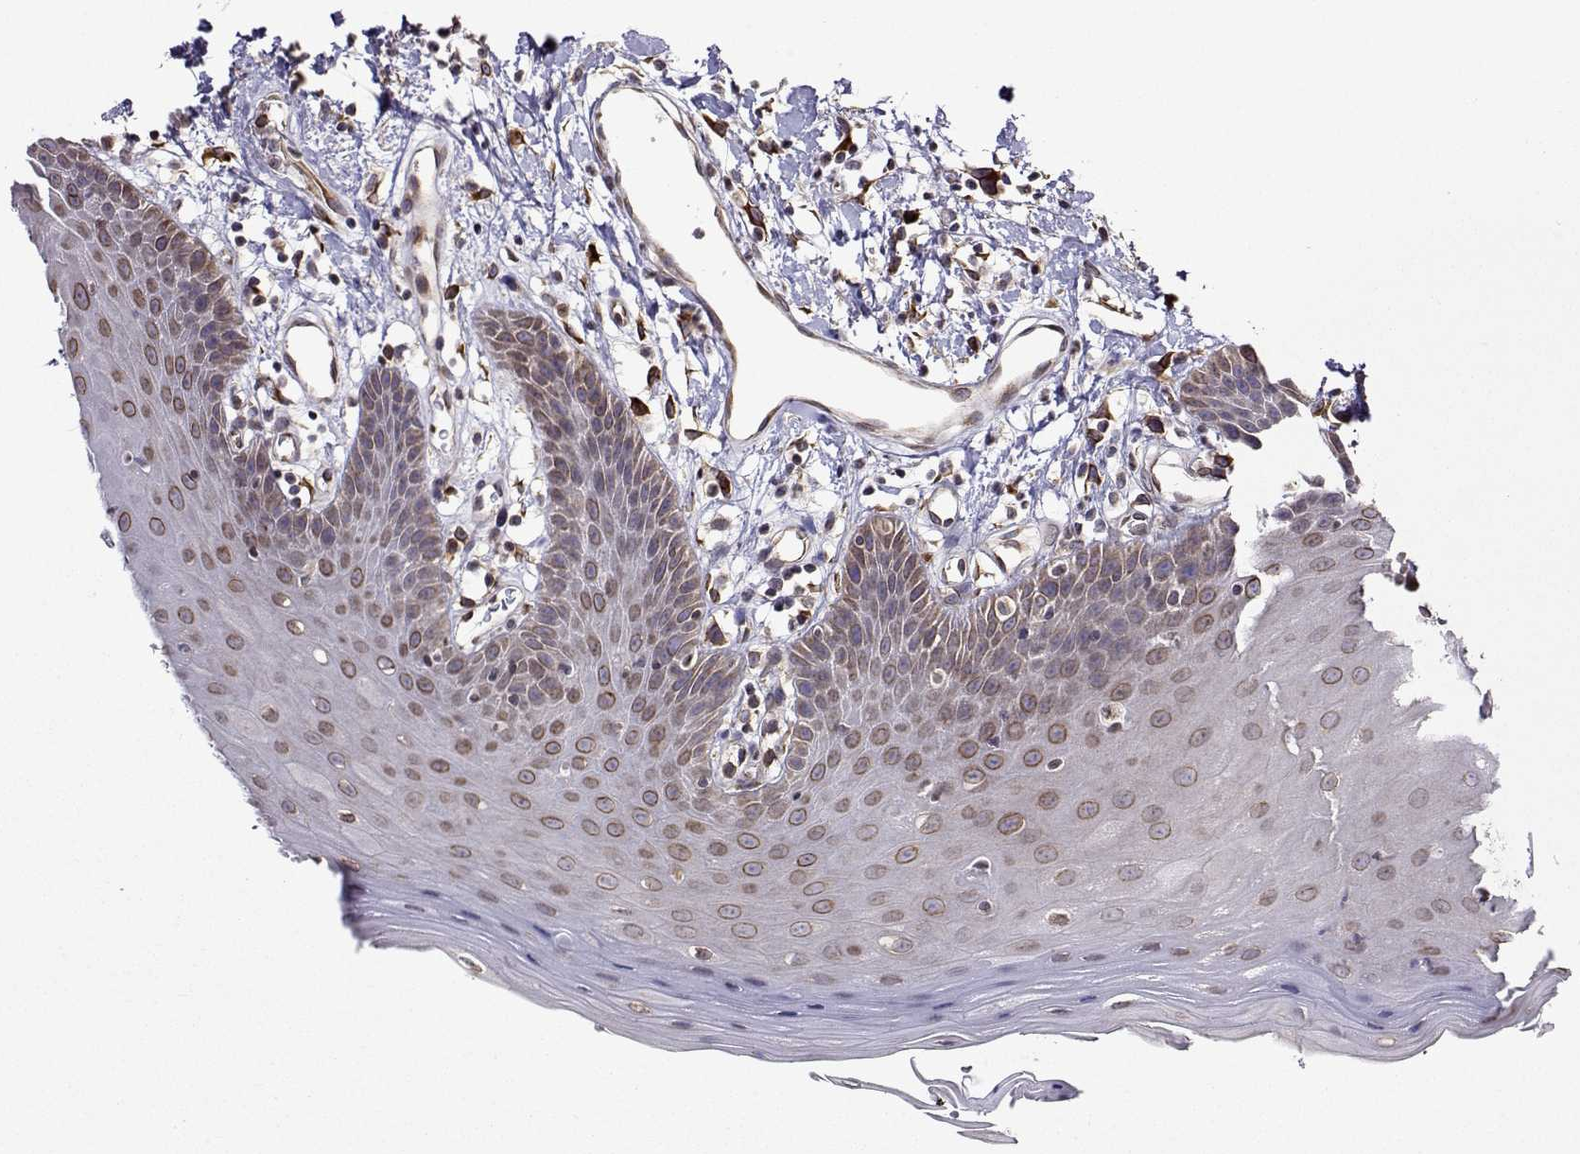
{"staining": {"intensity": "moderate", "quantity": "25%-75%", "location": "cytoplasmic/membranous,nuclear"}, "tissue": "oral mucosa", "cell_type": "Squamous epithelial cells", "image_type": "normal", "snomed": [{"axis": "morphology", "description": "Normal tissue, NOS"}, {"axis": "topography", "description": "Oral tissue"}, {"axis": "topography", "description": "Tounge, NOS"}], "caption": "Immunohistochemistry (IHC) histopathology image of unremarkable oral mucosa: human oral mucosa stained using IHC demonstrates medium levels of moderate protein expression localized specifically in the cytoplasmic/membranous,nuclear of squamous epithelial cells, appearing as a cytoplasmic/membranous,nuclear brown color.", "gene": "PGRMC2", "patient": {"sex": "female", "age": 59}}